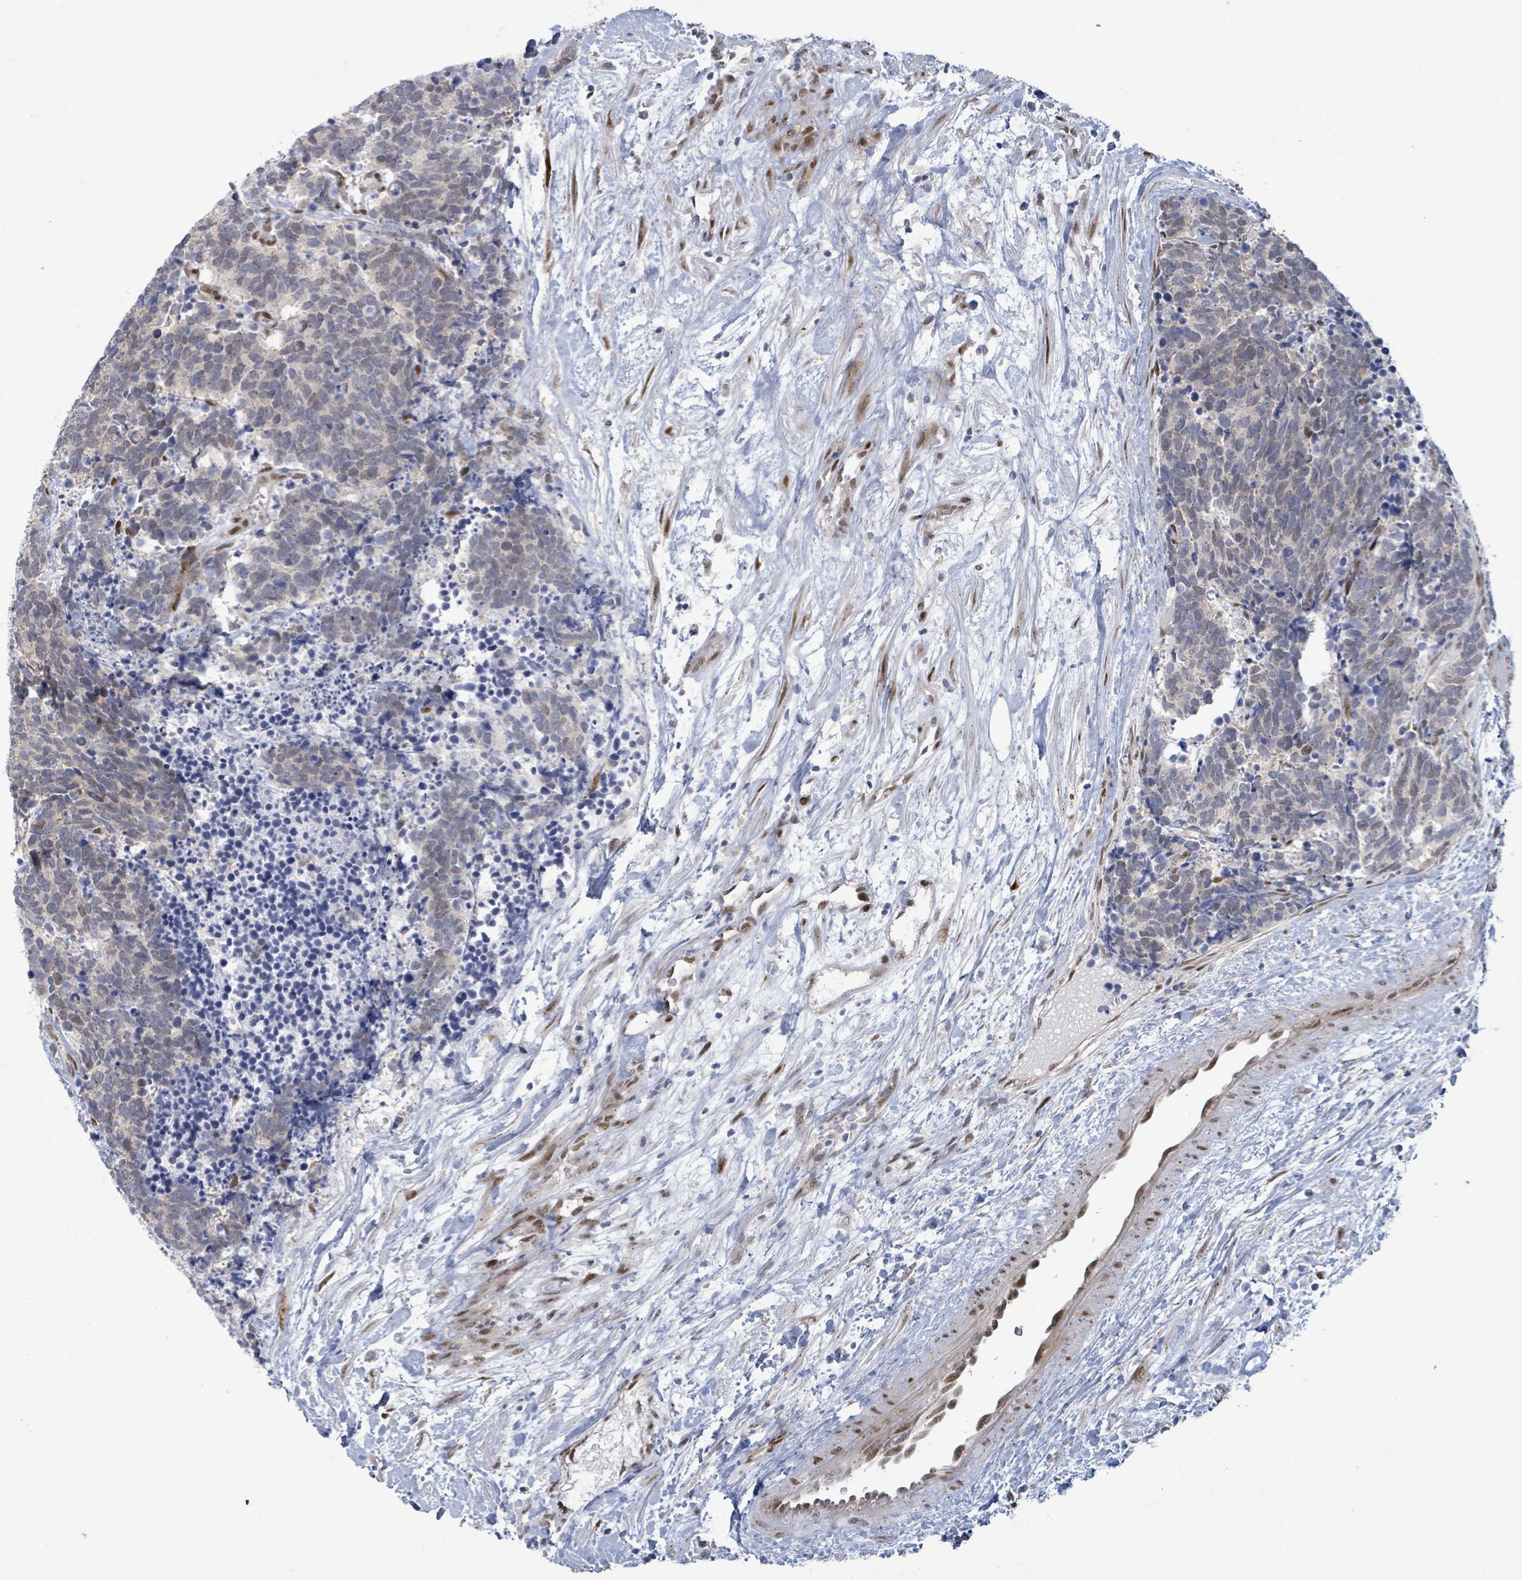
{"staining": {"intensity": "moderate", "quantity": "<25%", "location": "nuclear"}, "tissue": "carcinoid", "cell_type": "Tumor cells", "image_type": "cancer", "snomed": [{"axis": "morphology", "description": "Carcinoma, NOS"}, {"axis": "morphology", "description": "Carcinoid, malignant, NOS"}, {"axis": "topography", "description": "Prostate"}], "caption": "Carcinoma tissue exhibits moderate nuclear staining in approximately <25% of tumor cells", "gene": "TUSC1", "patient": {"sex": "male", "age": 57}}